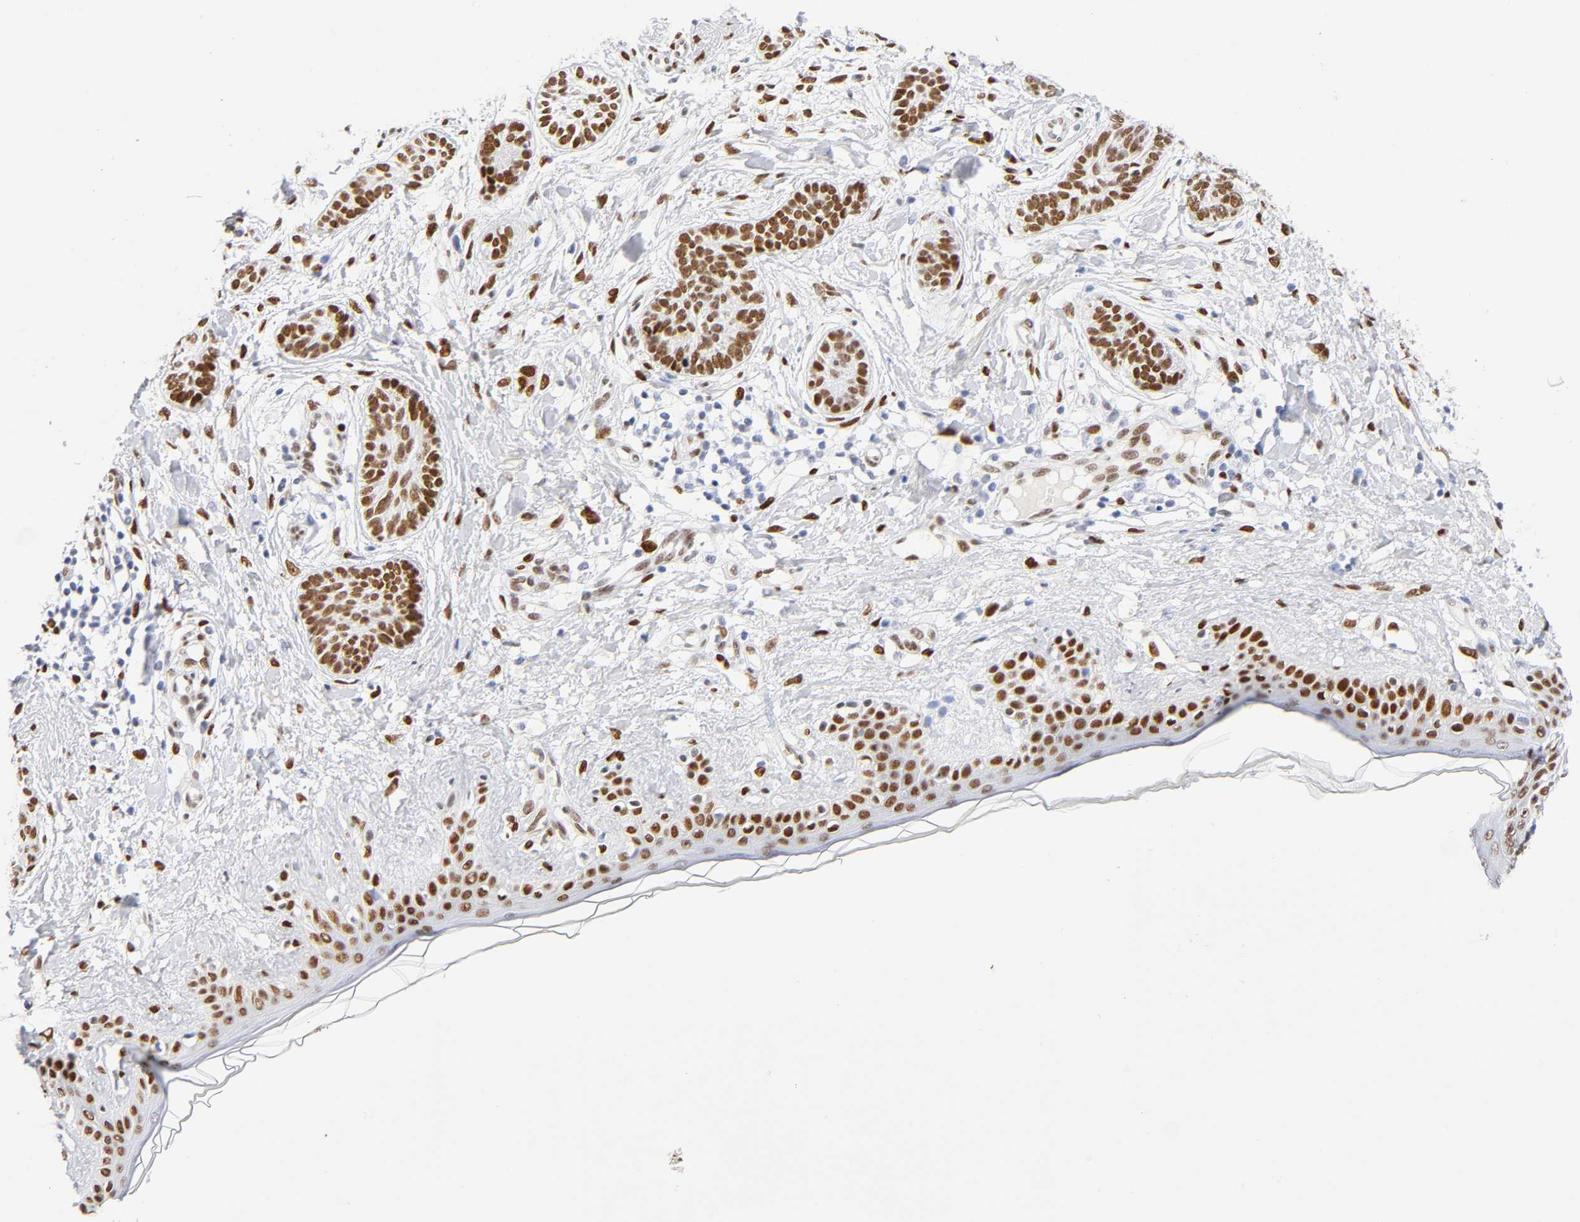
{"staining": {"intensity": "strong", "quantity": ">75%", "location": "nuclear"}, "tissue": "skin cancer", "cell_type": "Tumor cells", "image_type": "cancer", "snomed": [{"axis": "morphology", "description": "Normal tissue, NOS"}, {"axis": "morphology", "description": "Basal cell carcinoma"}, {"axis": "topography", "description": "Skin"}], "caption": "Tumor cells reveal strong nuclear expression in about >75% of cells in skin cancer.", "gene": "NFIC", "patient": {"sex": "male", "age": 63}}